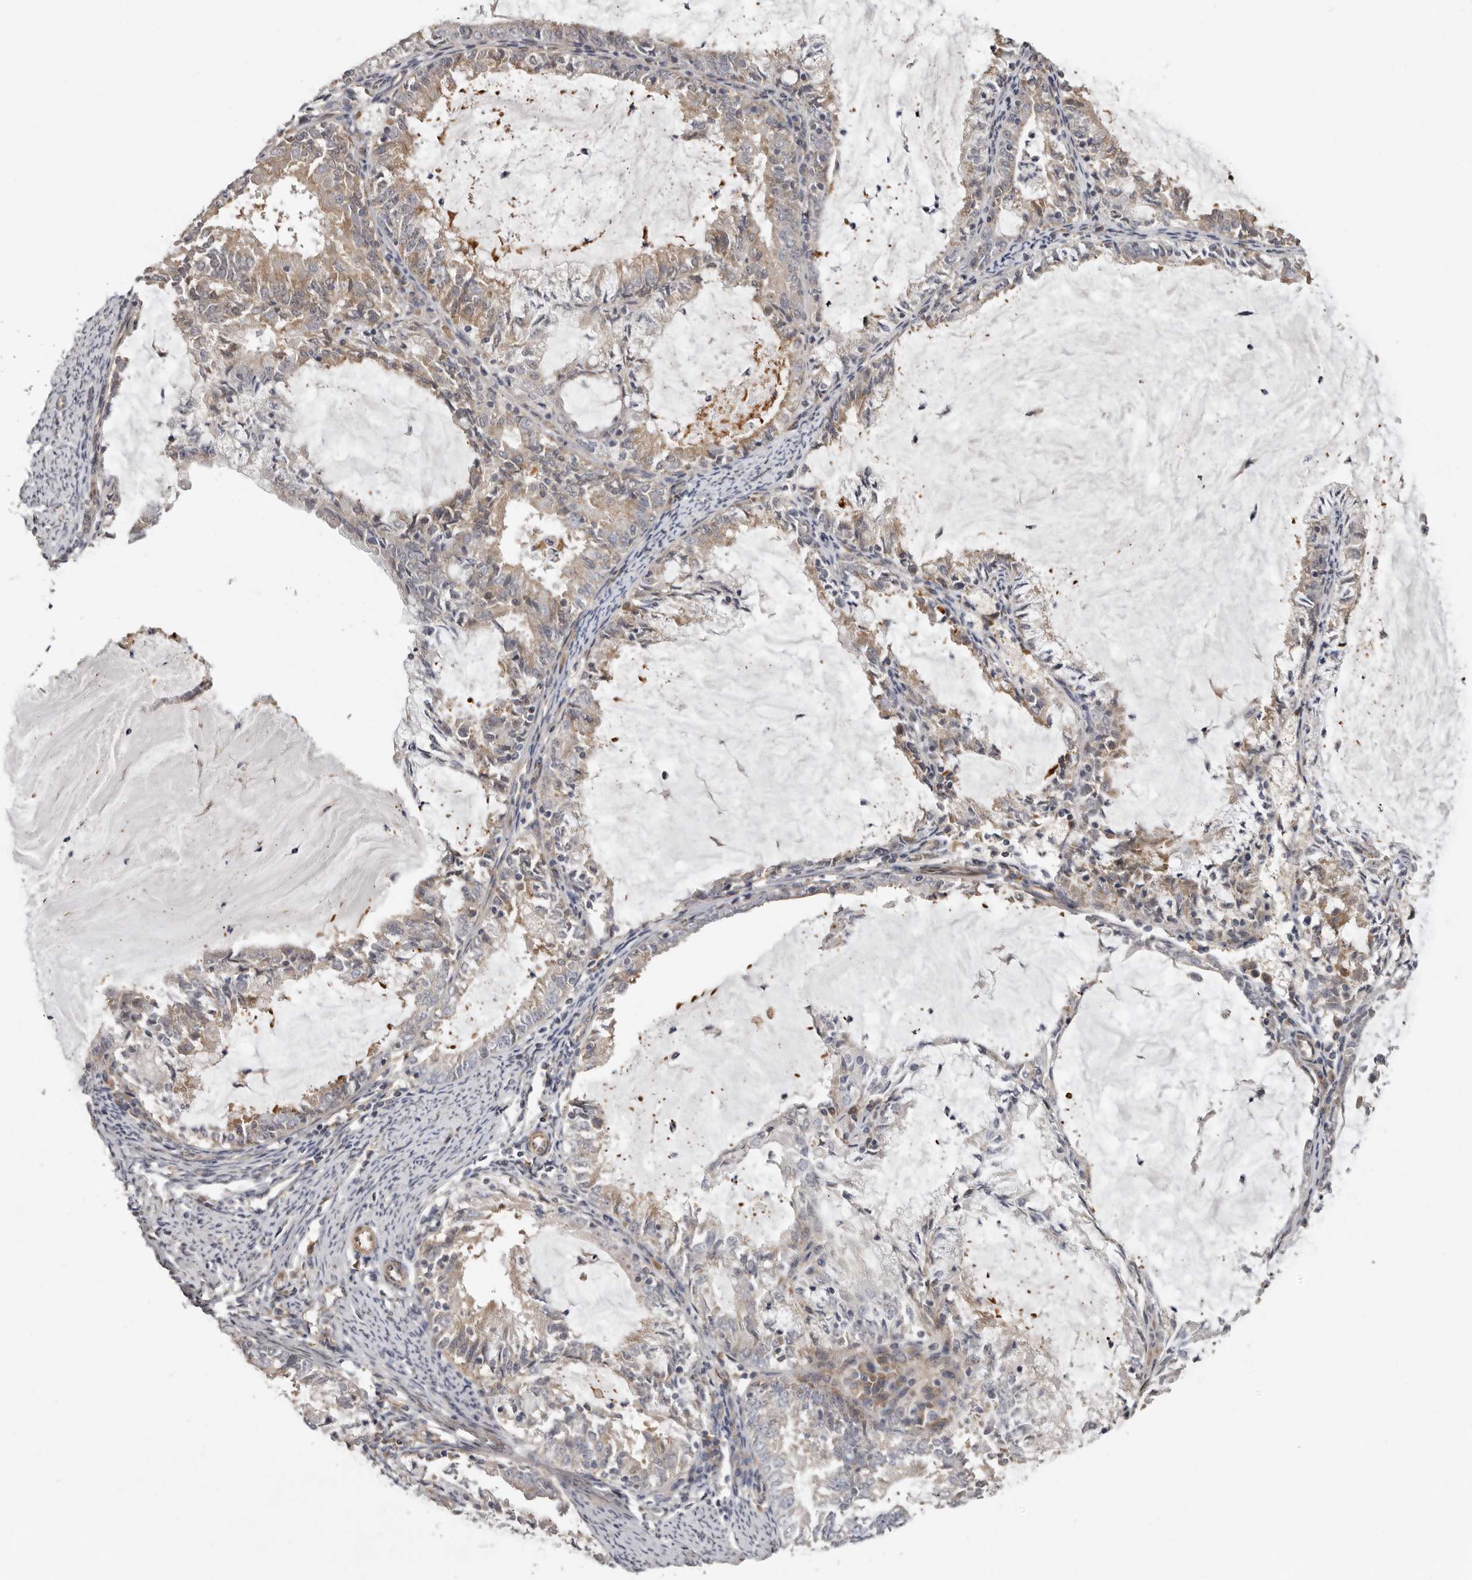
{"staining": {"intensity": "weak", "quantity": "<25%", "location": "cytoplasmic/membranous"}, "tissue": "endometrial cancer", "cell_type": "Tumor cells", "image_type": "cancer", "snomed": [{"axis": "morphology", "description": "Adenocarcinoma, NOS"}, {"axis": "topography", "description": "Endometrium"}], "caption": "Adenocarcinoma (endometrial) stained for a protein using immunohistochemistry (IHC) demonstrates no expression tumor cells.", "gene": "SBDS", "patient": {"sex": "female", "age": 57}}